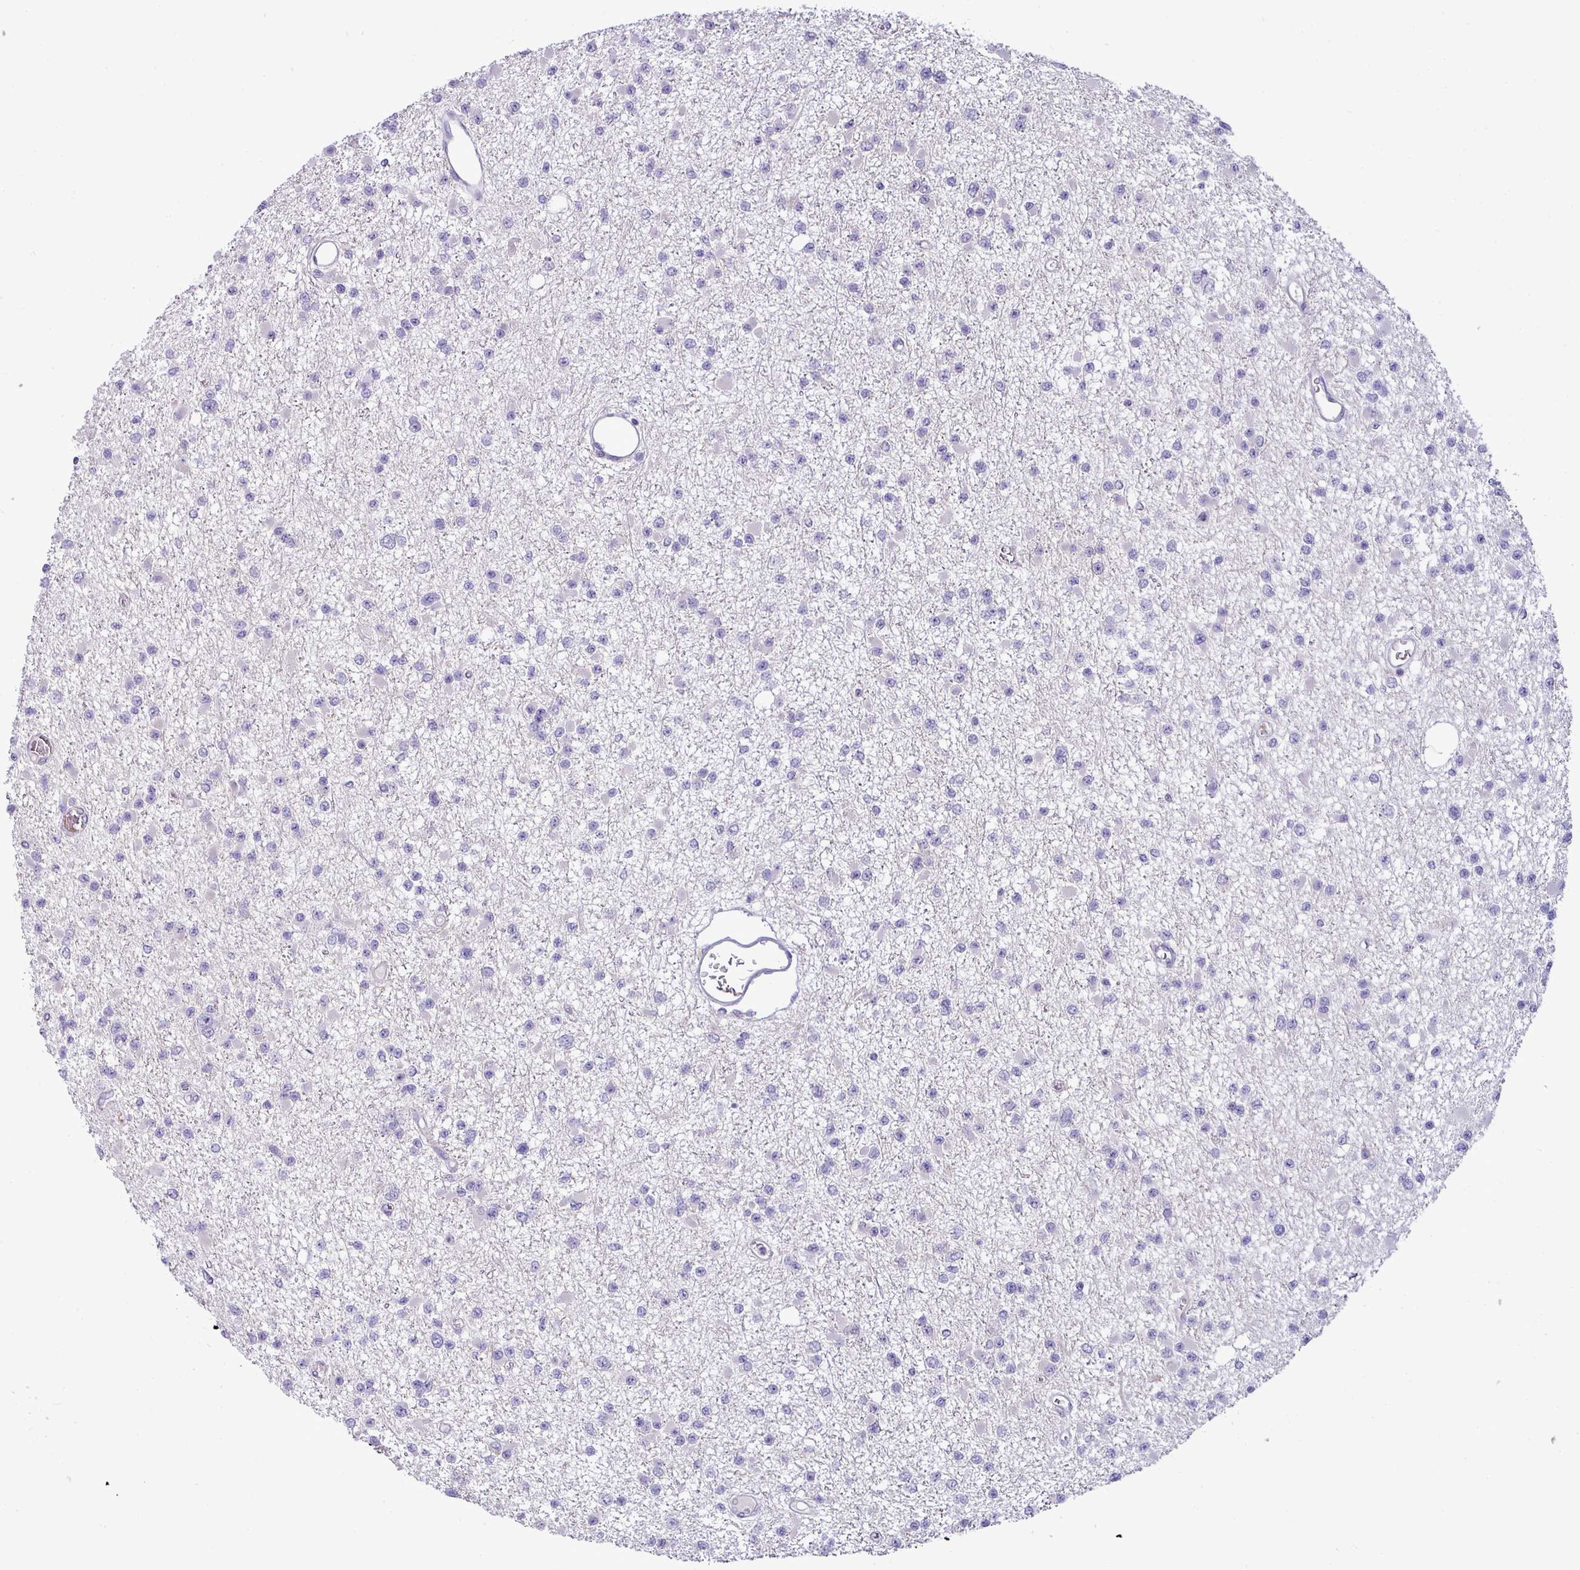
{"staining": {"intensity": "negative", "quantity": "none", "location": "none"}, "tissue": "glioma", "cell_type": "Tumor cells", "image_type": "cancer", "snomed": [{"axis": "morphology", "description": "Glioma, malignant, Low grade"}, {"axis": "topography", "description": "Brain"}], "caption": "Image shows no protein staining in tumor cells of malignant glioma (low-grade) tissue. (DAB immunohistochemistry visualized using brightfield microscopy, high magnification).", "gene": "ACAP3", "patient": {"sex": "female", "age": 22}}